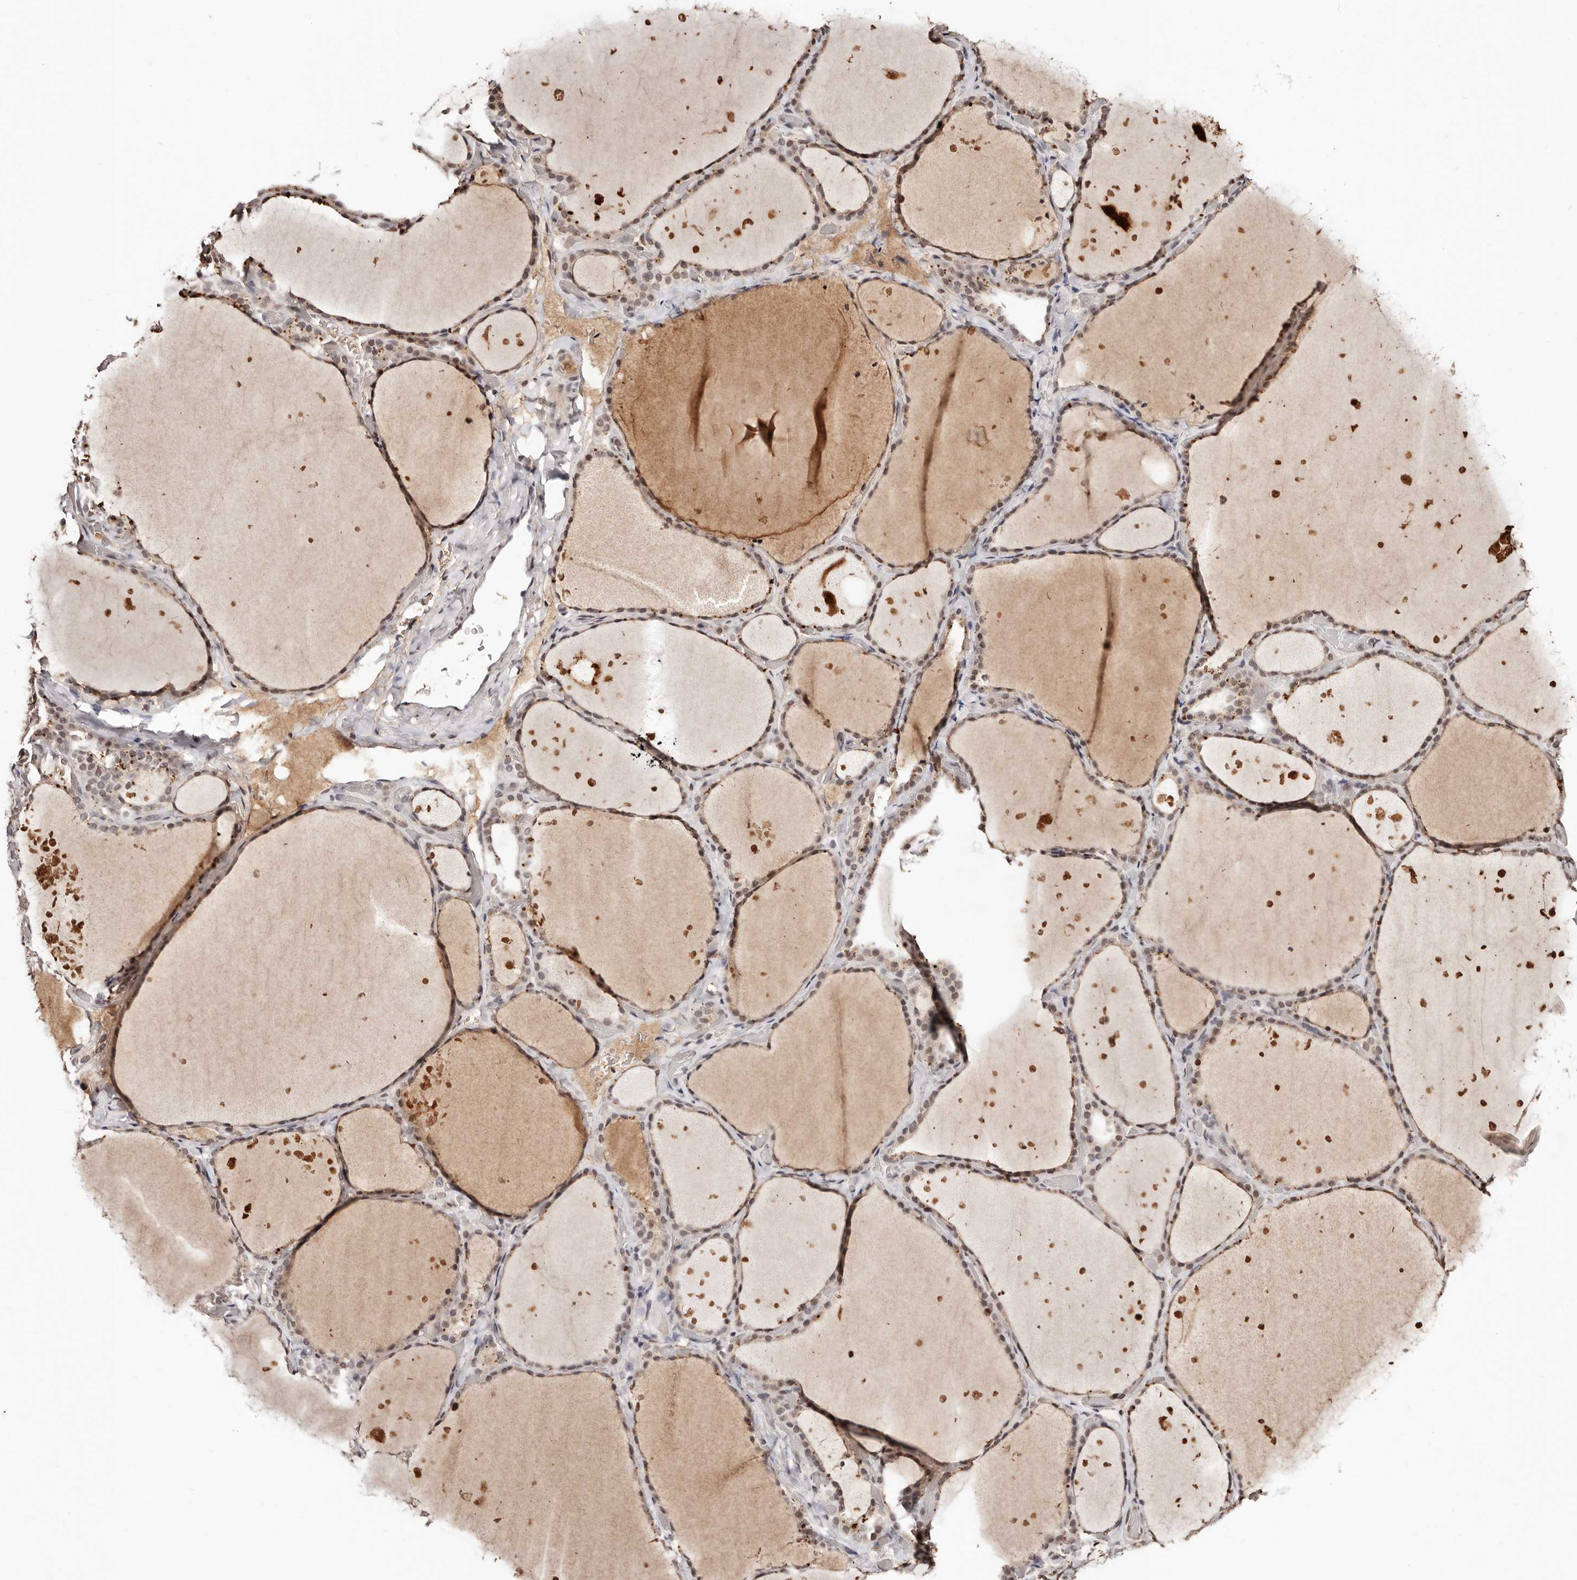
{"staining": {"intensity": "weak", "quantity": ">75%", "location": "cytoplasmic/membranous,nuclear"}, "tissue": "thyroid gland", "cell_type": "Glandular cells", "image_type": "normal", "snomed": [{"axis": "morphology", "description": "Normal tissue, NOS"}, {"axis": "topography", "description": "Thyroid gland"}], "caption": "Thyroid gland stained with DAB (3,3'-diaminobenzidine) immunohistochemistry displays low levels of weak cytoplasmic/membranous,nuclear positivity in approximately >75% of glandular cells. Immunohistochemistry stains the protein in brown and the nuclei are stained blue.", "gene": "BICRAL", "patient": {"sex": "female", "age": 44}}